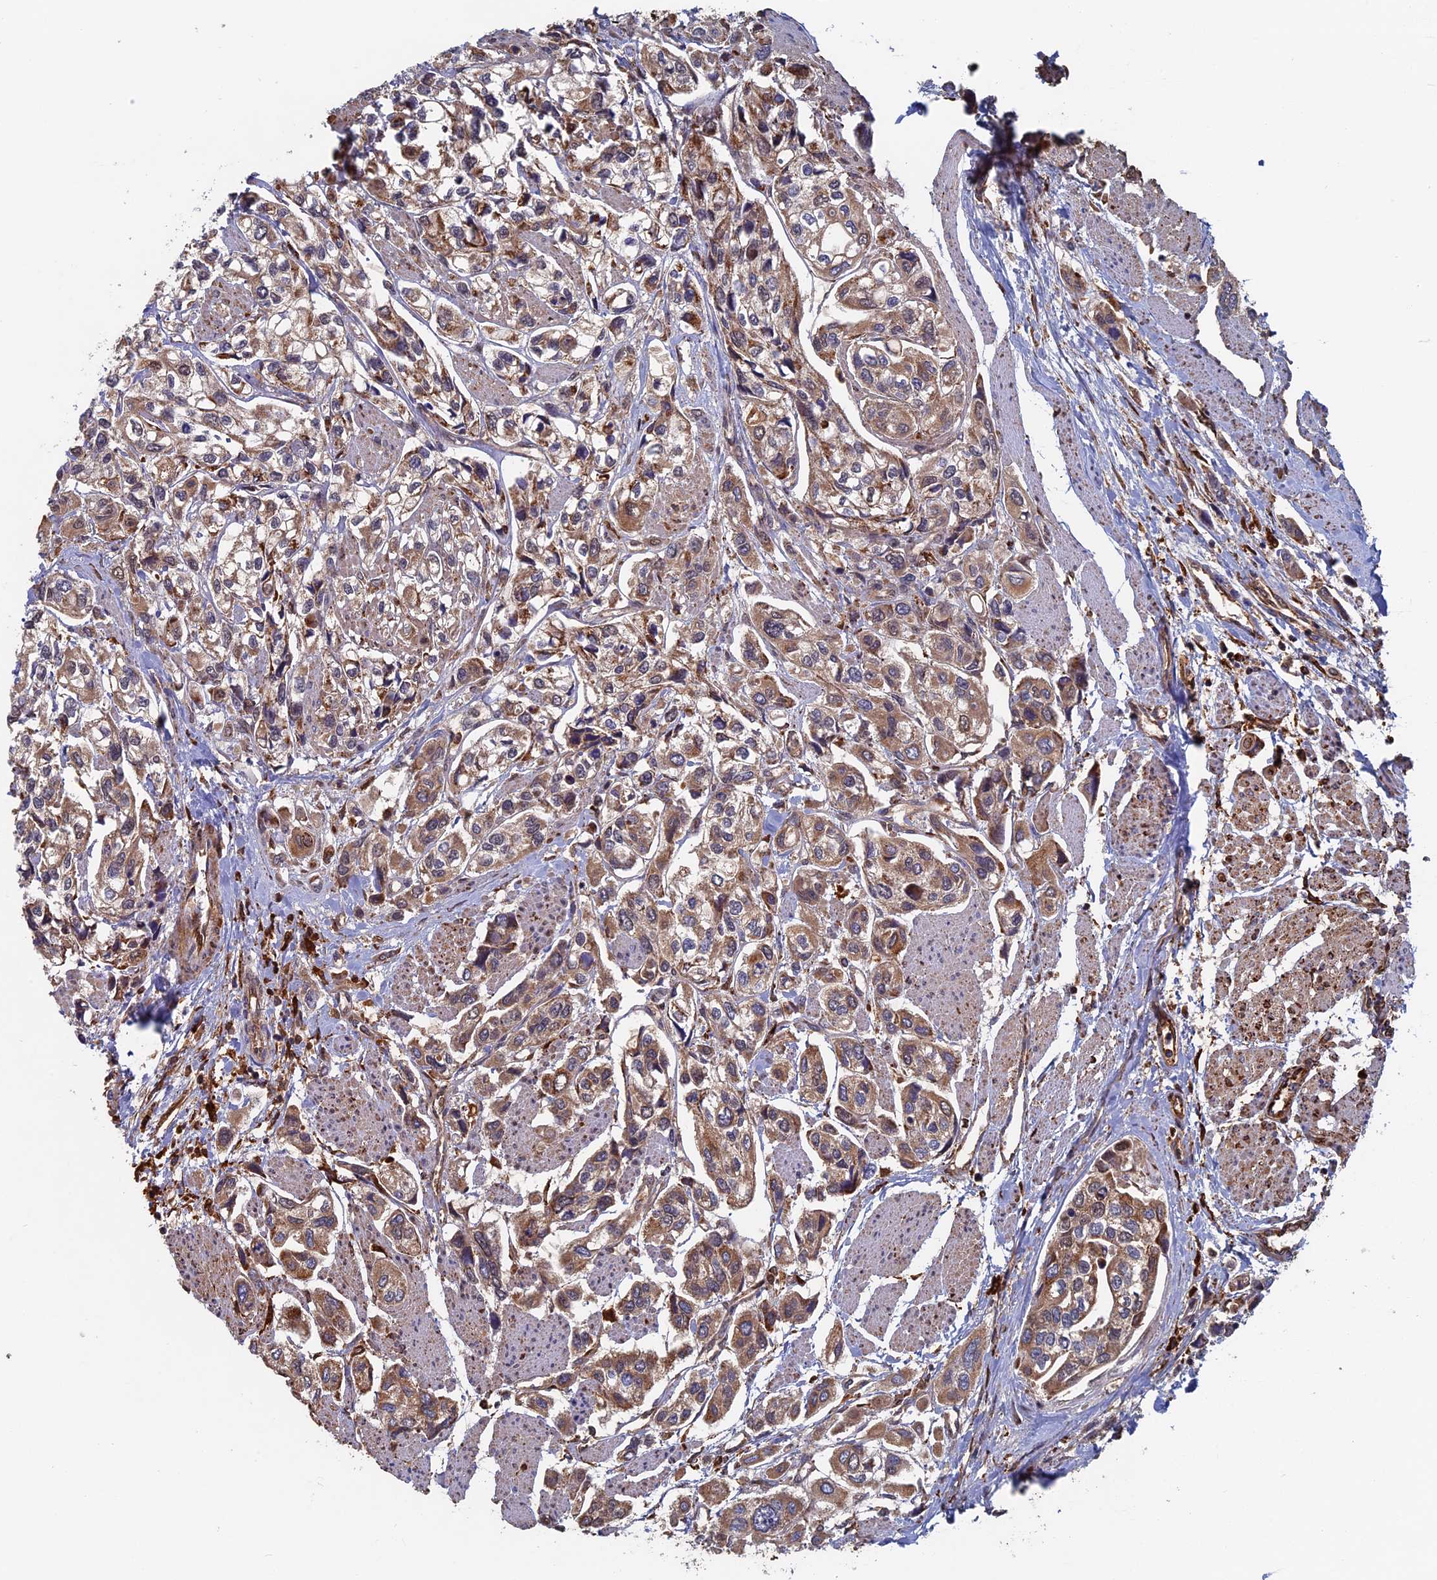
{"staining": {"intensity": "moderate", "quantity": ">75%", "location": "cytoplasmic/membranous"}, "tissue": "urothelial cancer", "cell_type": "Tumor cells", "image_type": "cancer", "snomed": [{"axis": "morphology", "description": "Urothelial carcinoma, High grade"}, {"axis": "topography", "description": "Urinary bladder"}], "caption": "A high-resolution histopathology image shows immunohistochemistry (IHC) staining of urothelial cancer, which demonstrates moderate cytoplasmic/membranous staining in approximately >75% of tumor cells. The staining was performed using DAB to visualize the protein expression in brown, while the nuclei were stained in blue with hematoxylin (Magnification: 20x).", "gene": "SEC24D", "patient": {"sex": "male", "age": 67}}